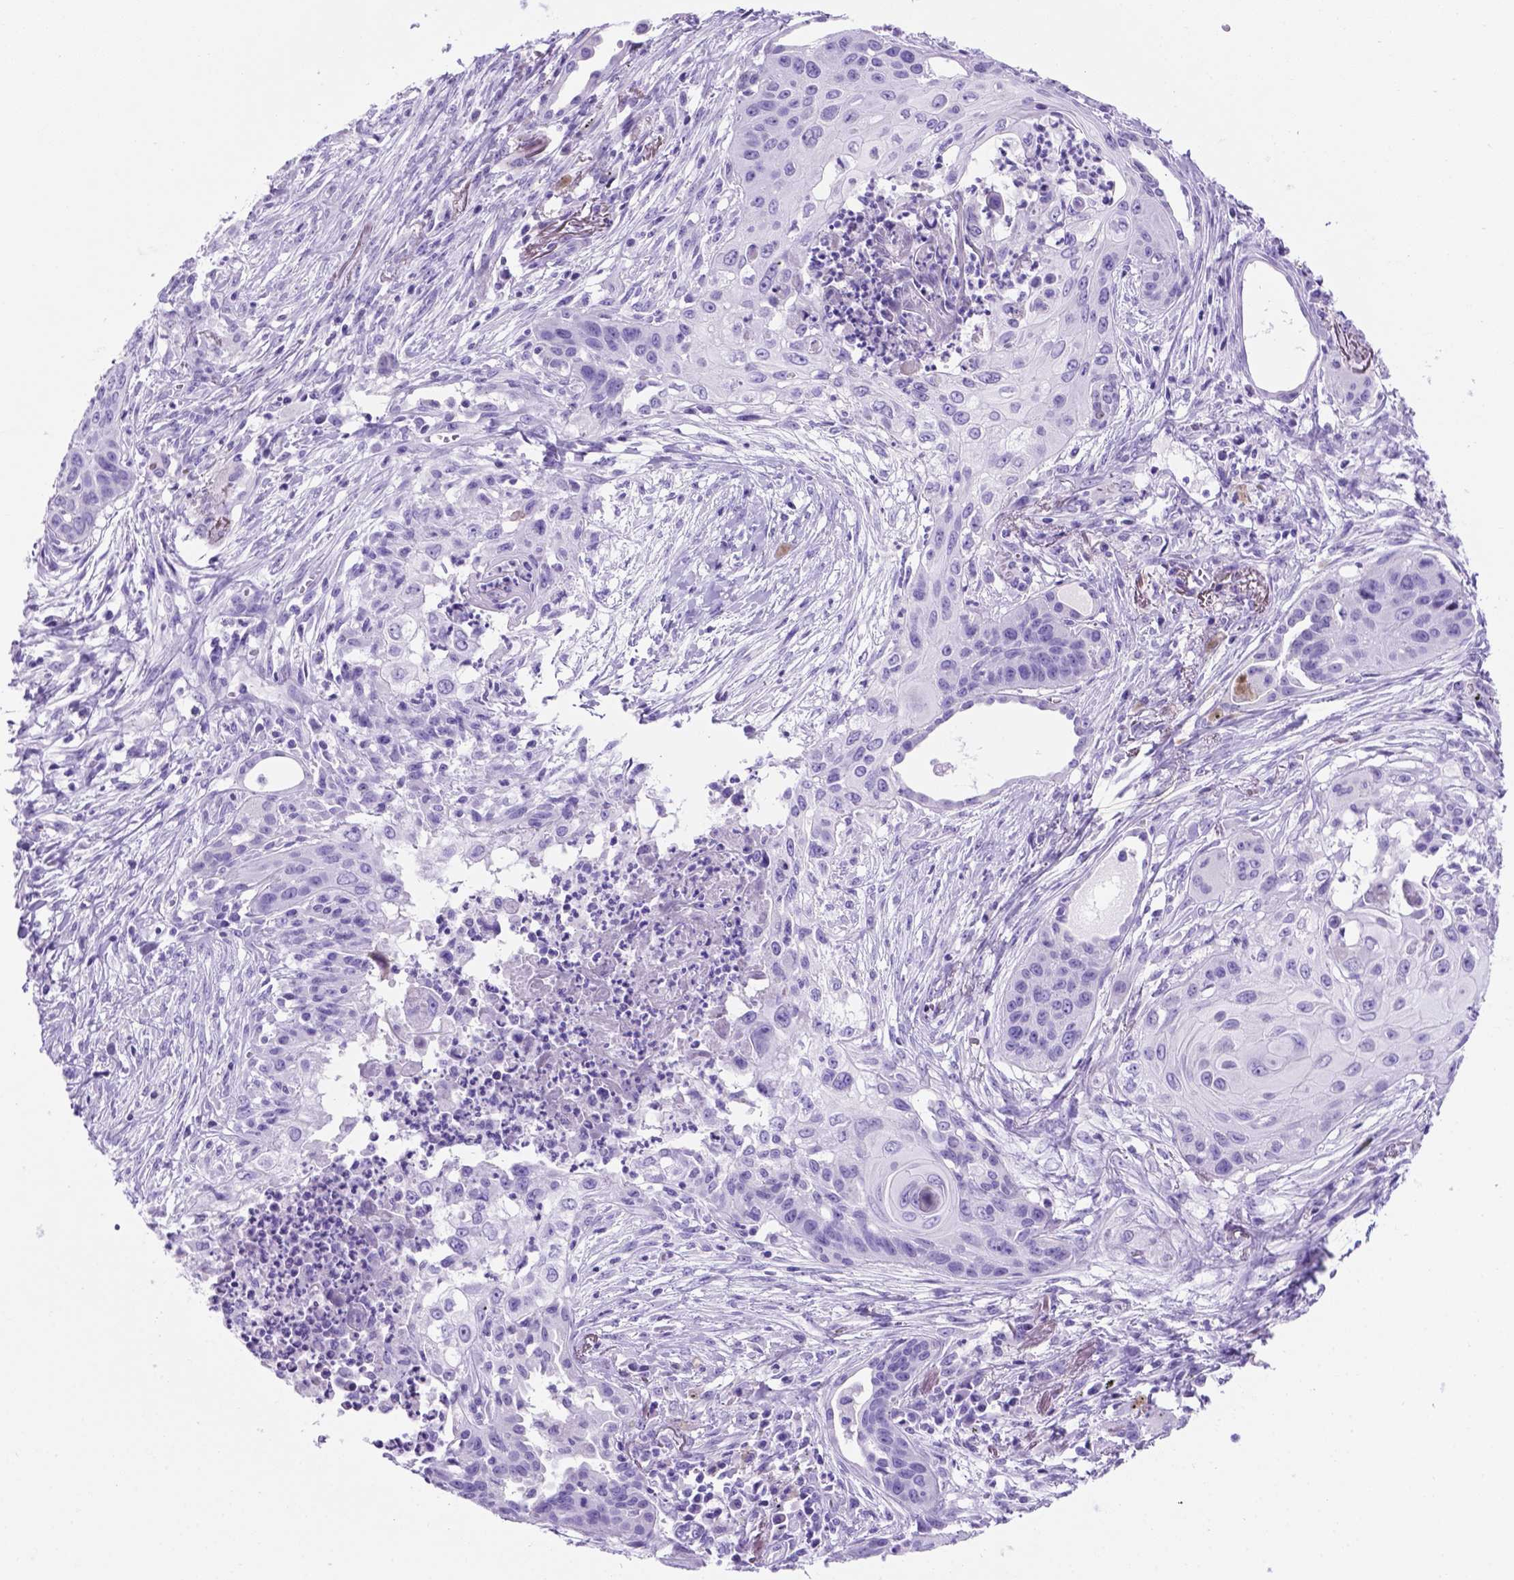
{"staining": {"intensity": "negative", "quantity": "none", "location": "none"}, "tissue": "lung cancer", "cell_type": "Tumor cells", "image_type": "cancer", "snomed": [{"axis": "morphology", "description": "Squamous cell carcinoma, NOS"}, {"axis": "topography", "description": "Lung"}], "caption": "Tumor cells show no significant protein staining in lung cancer.", "gene": "C17orf107", "patient": {"sex": "male", "age": 71}}